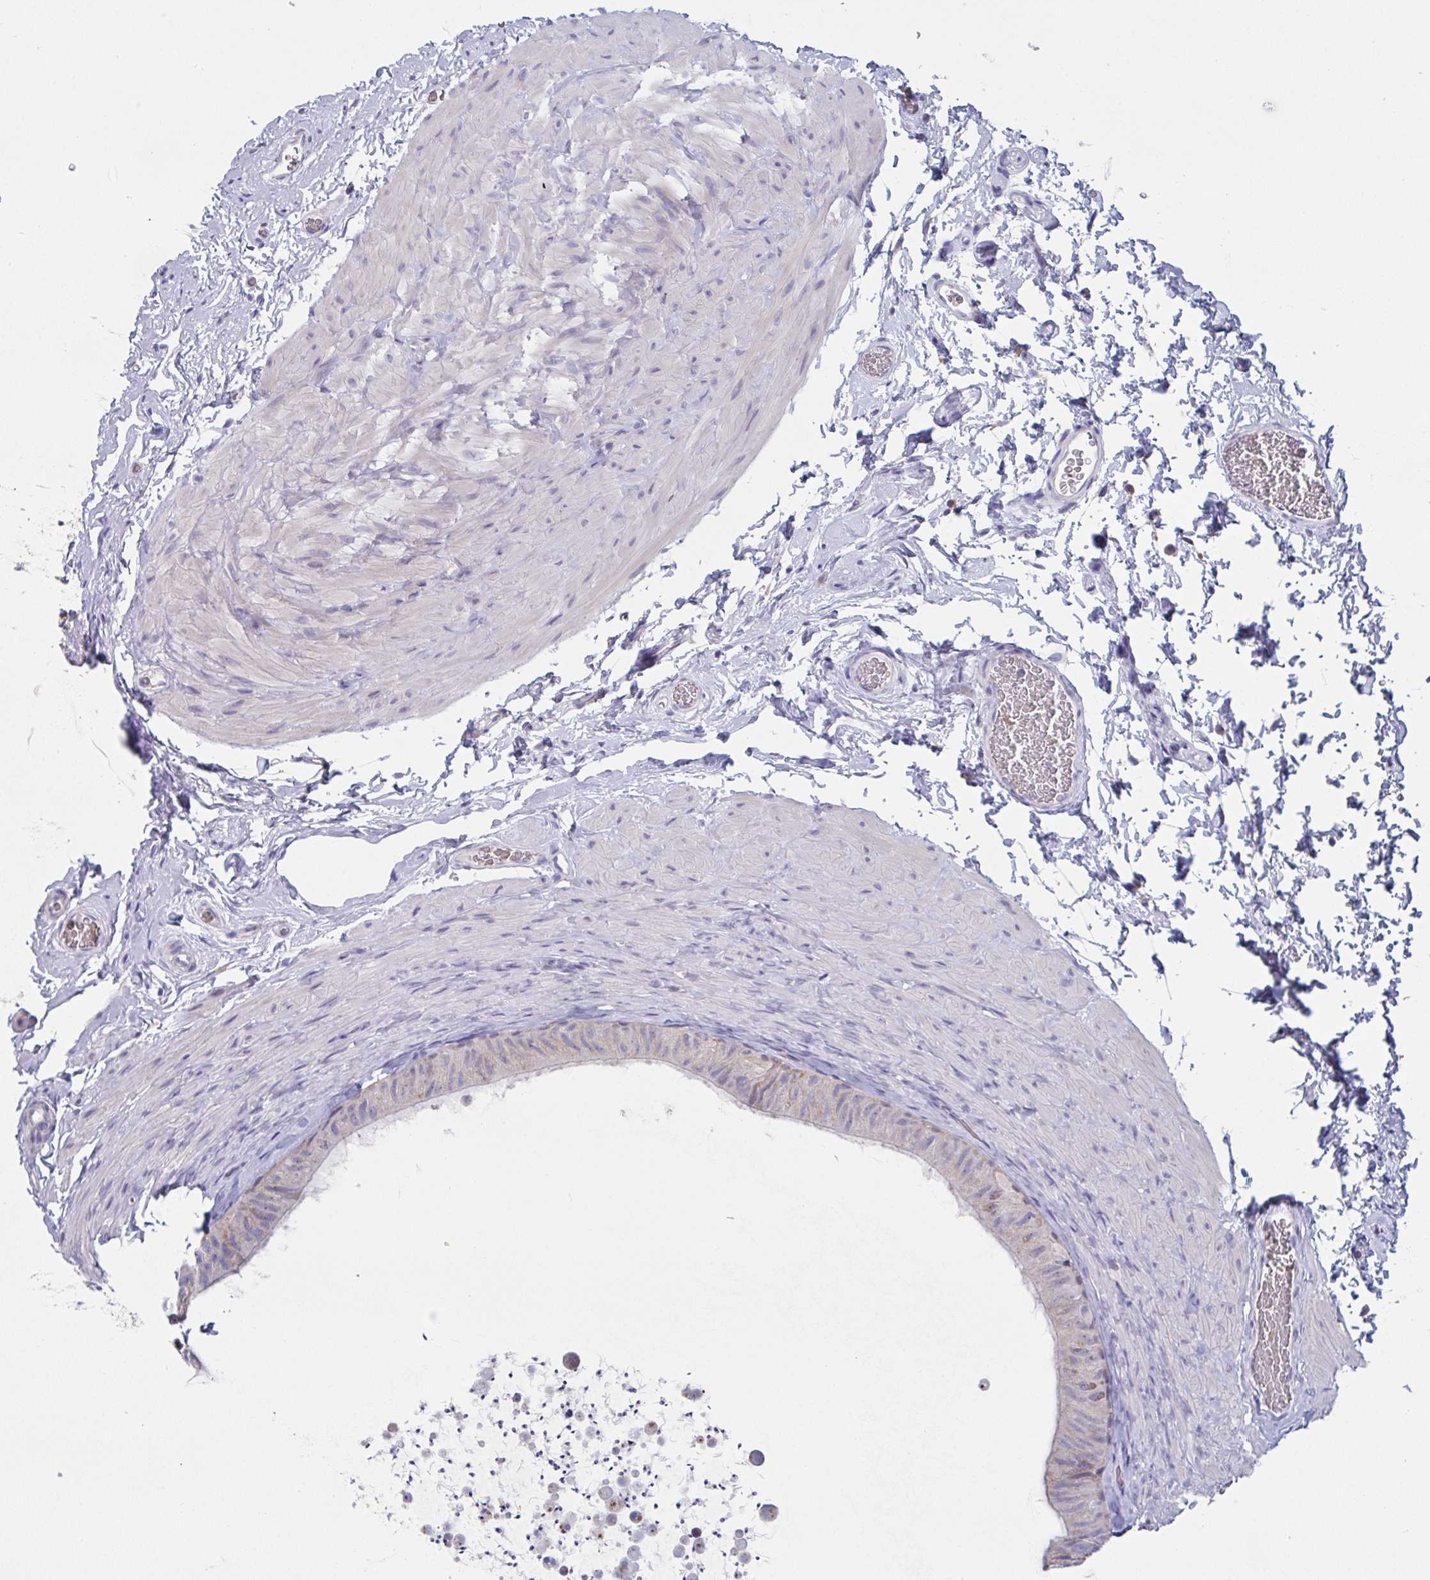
{"staining": {"intensity": "weak", "quantity": "25%-75%", "location": "cytoplasmic/membranous"}, "tissue": "epididymis", "cell_type": "Glandular cells", "image_type": "normal", "snomed": [{"axis": "morphology", "description": "Normal tissue, NOS"}, {"axis": "topography", "description": "Epididymis, spermatic cord, NOS"}, {"axis": "topography", "description": "Epididymis"}], "caption": "IHC of normal human epididymis demonstrates low levels of weak cytoplasmic/membranous staining in about 25%-75% of glandular cells.", "gene": "TFAP2C", "patient": {"sex": "male", "age": 31}}